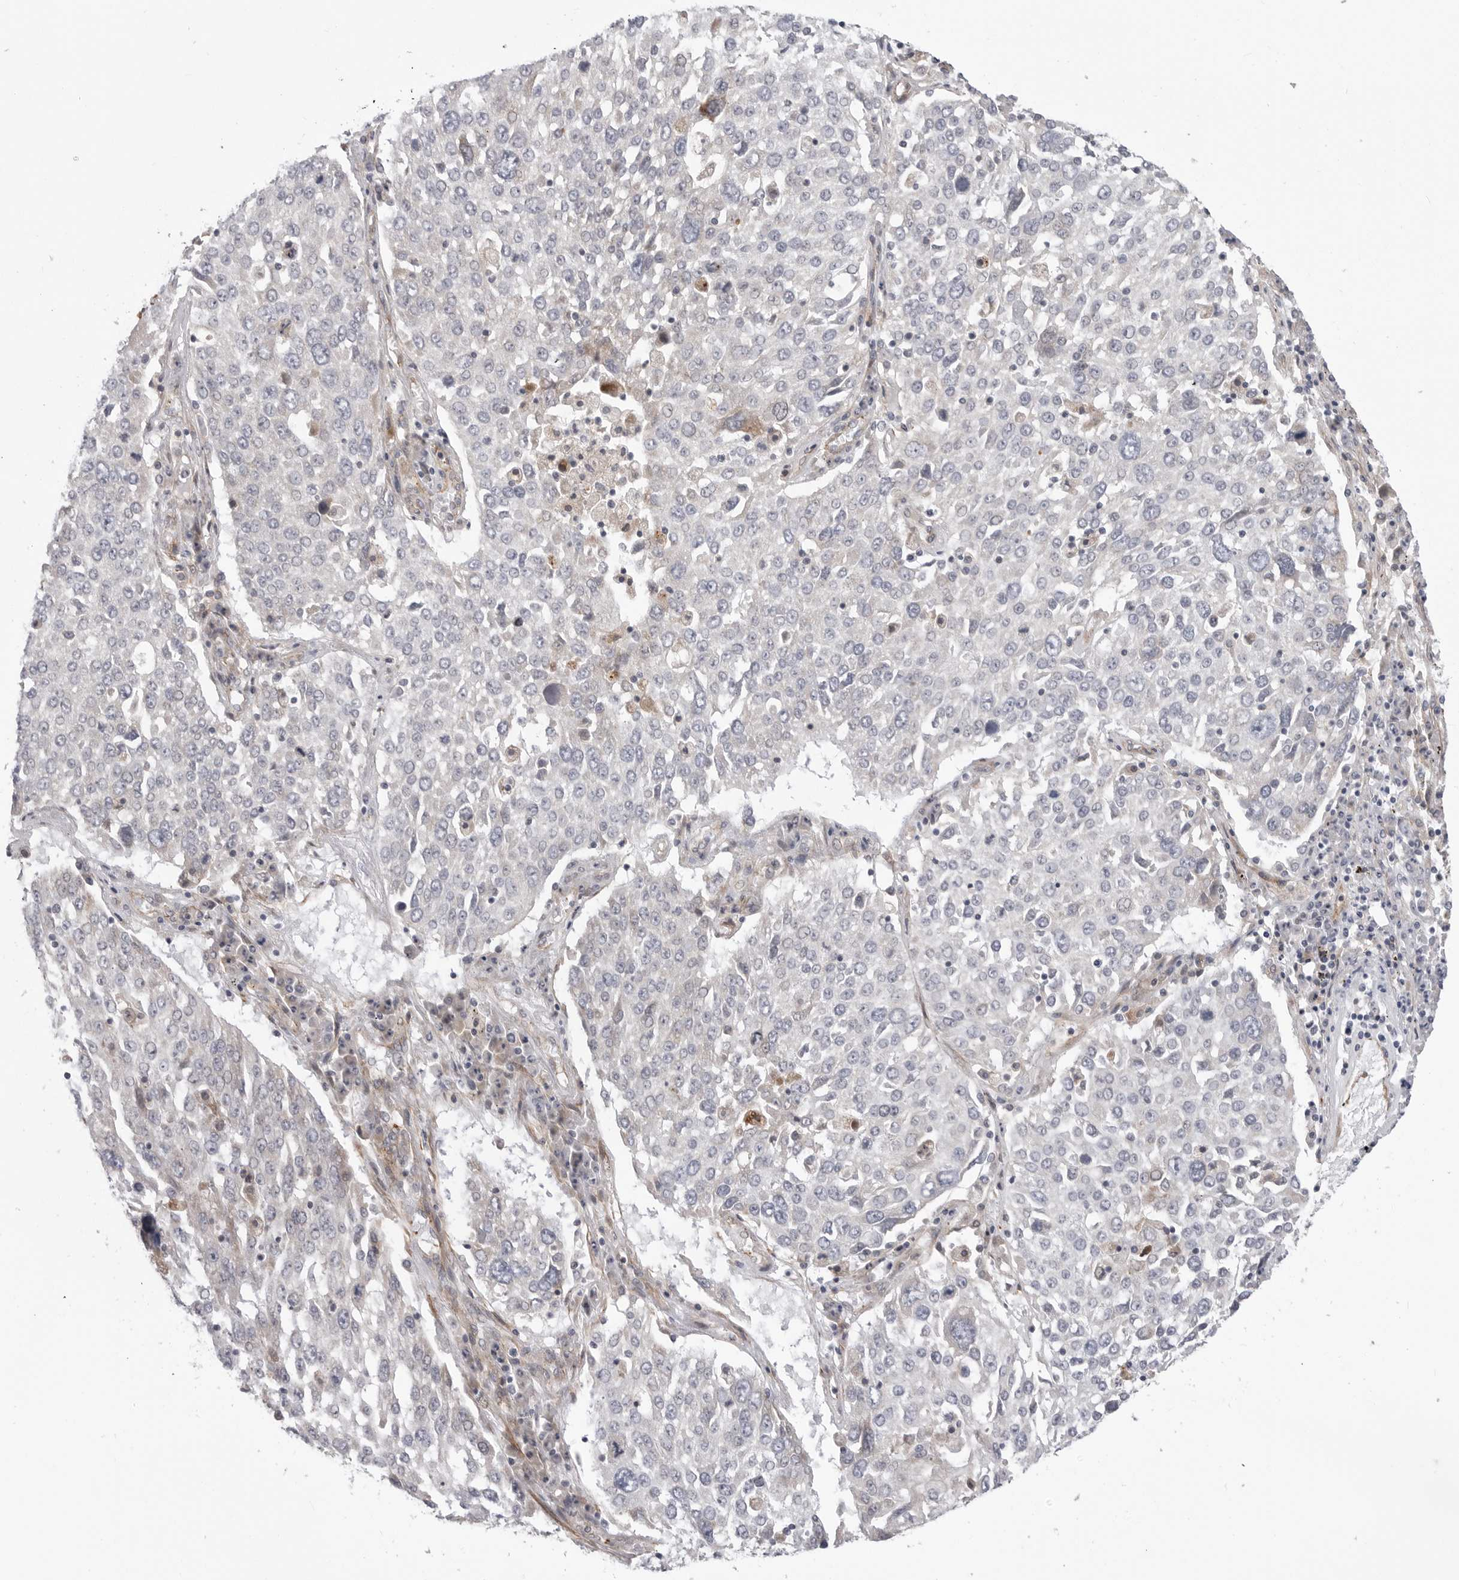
{"staining": {"intensity": "negative", "quantity": "none", "location": "none"}, "tissue": "lung cancer", "cell_type": "Tumor cells", "image_type": "cancer", "snomed": [{"axis": "morphology", "description": "Squamous cell carcinoma, NOS"}, {"axis": "topography", "description": "Lung"}], "caption": "The photomicrograph reveals no significant expression in tumor cells of squamous cell carcinoma (lung).", "gene": "SCP2", "patient": {"sex": "male", "age": 65}}